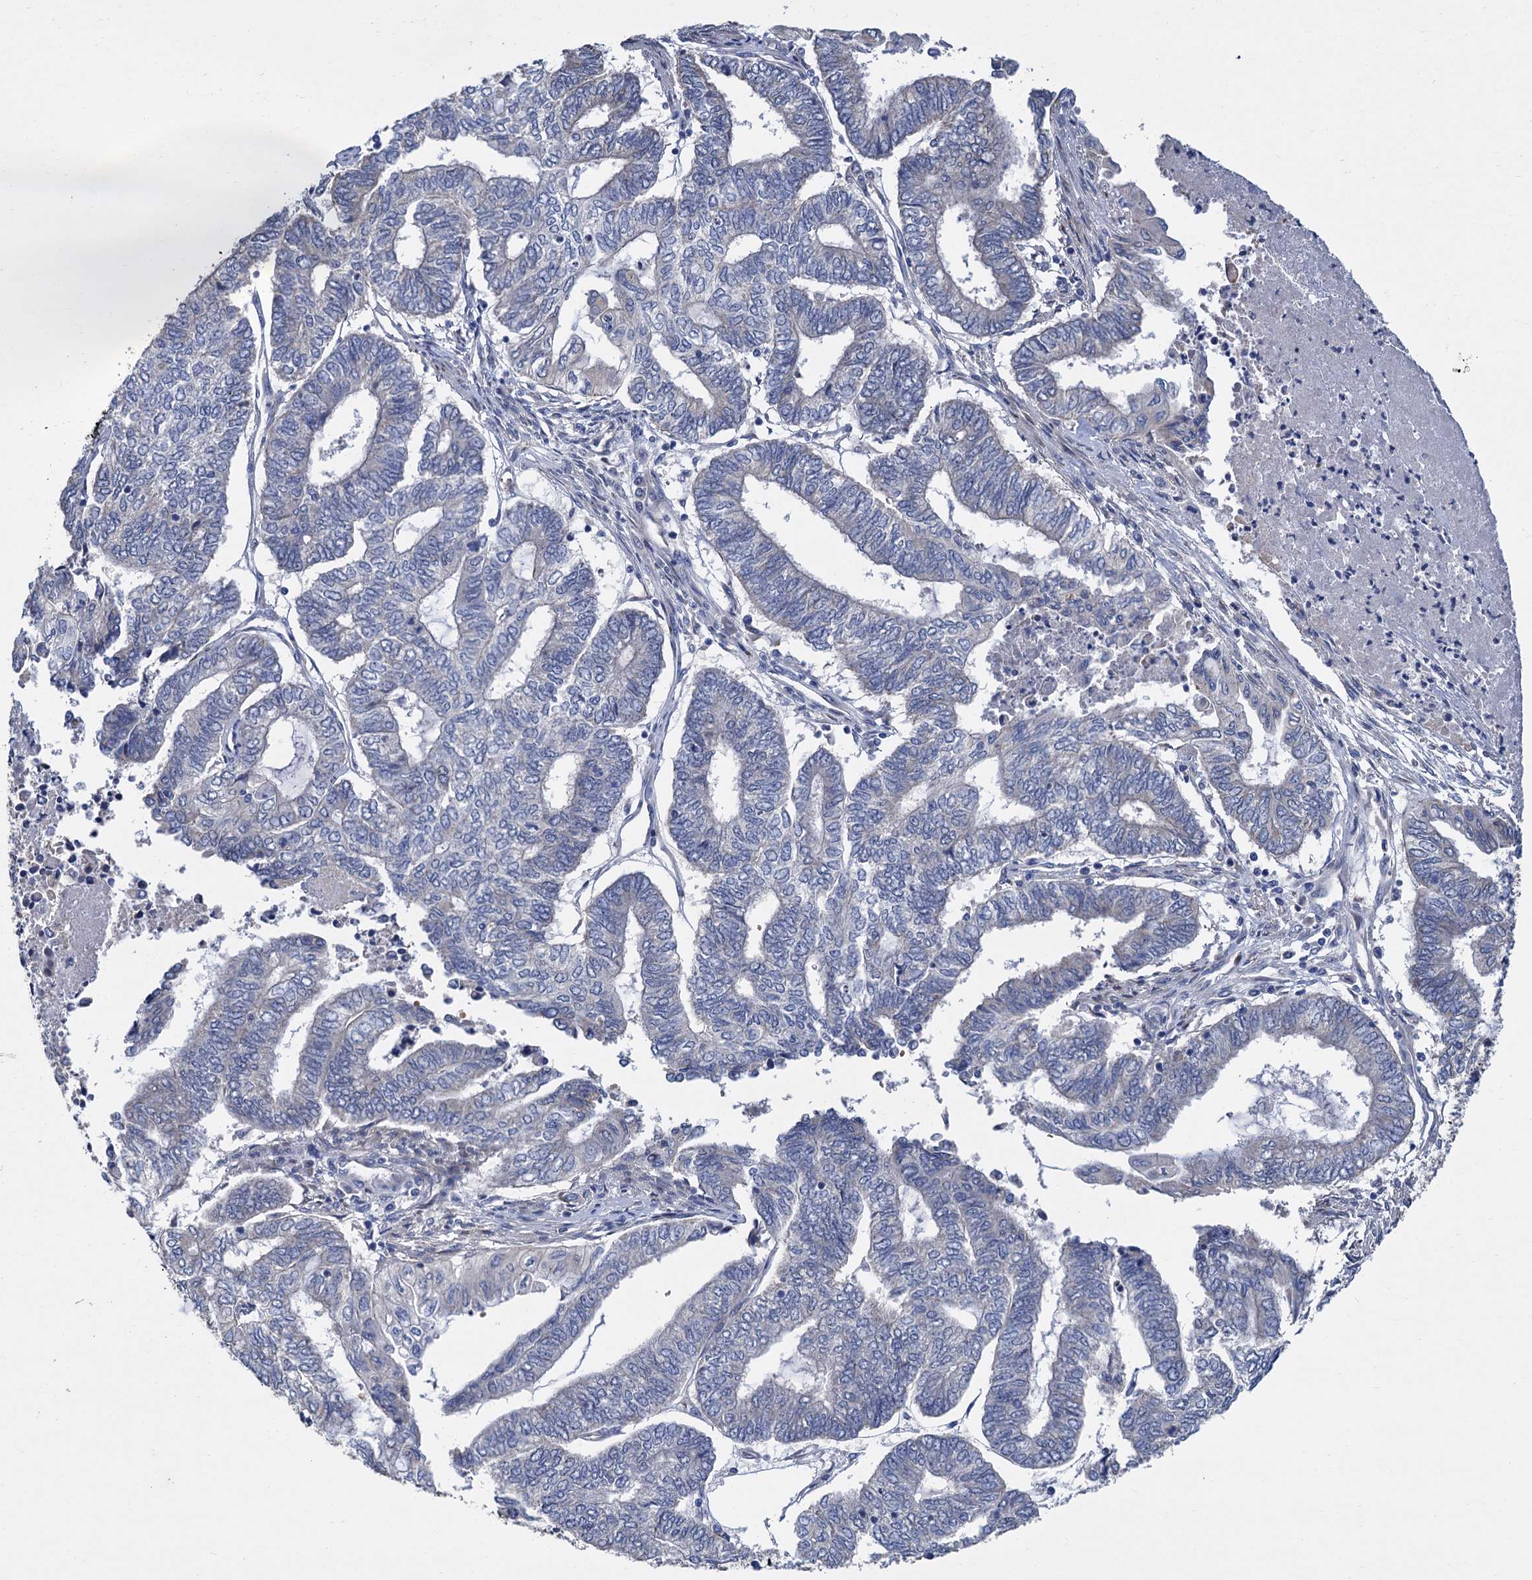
{"staining": {"intensity": "negative", "quantity": "none", "location": "none"}, "tissue": "endometrial cancer", "cell_type": "Tumor cells", "image_type": "cancer", "snomed": [{"axis": "morphology", "description": "Adenocarcinoma, NOS"}, {"axis": "topography", "description": "Uterus"}, {"axis": "topography", "description": "Endometrium"}], "caption": "High magnification brightfield microscopy of endometrial adenocarcinoma stained with DAB (brown) and counterstained with hematoxylin (blue): tumor cells show no significant expression.", "gene": "TRAF7", "patient": {"sex": "female", "age": 70}}